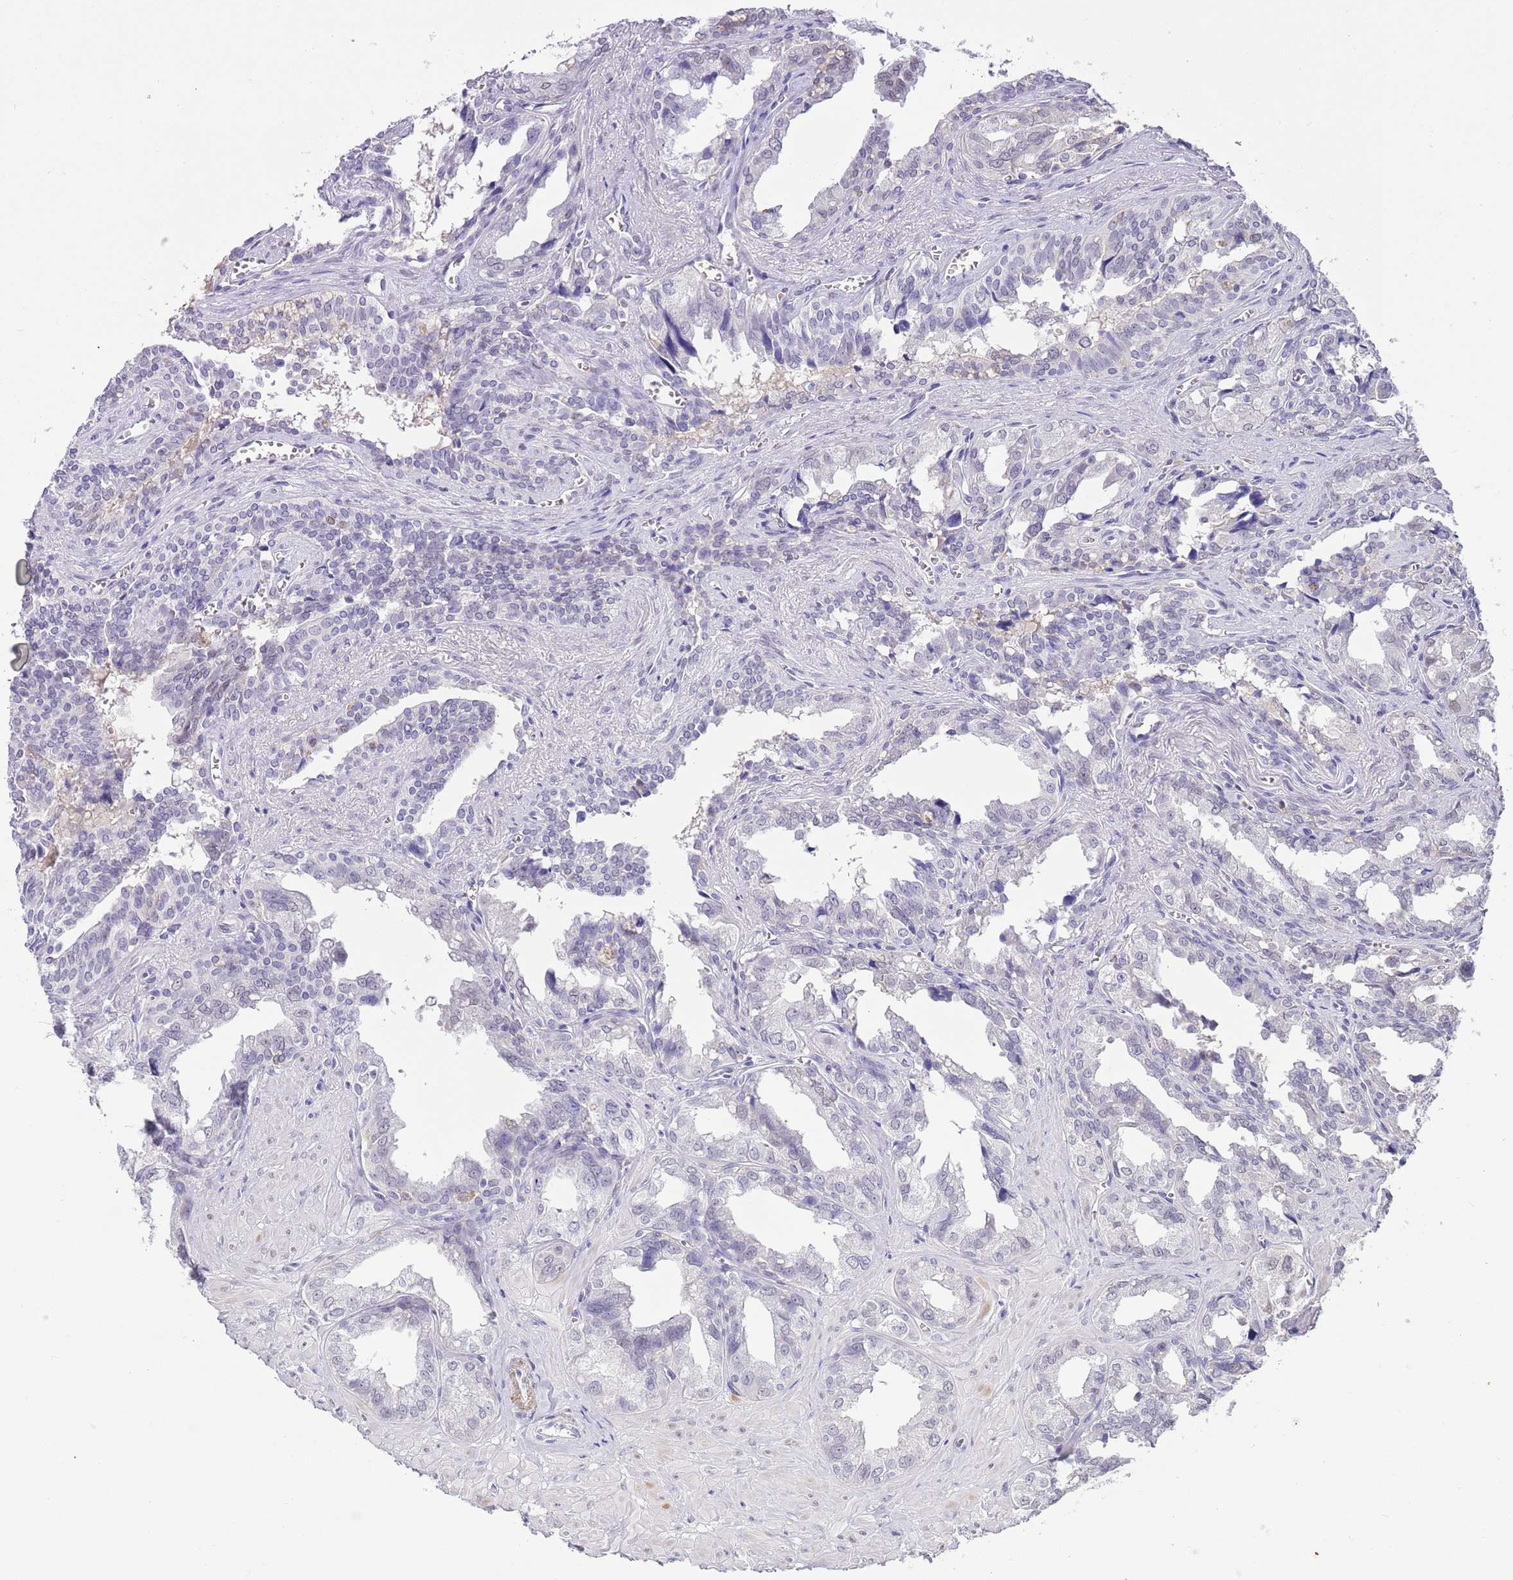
{"staining": {"intensity": "negative", "quantity": "none", "location": "none"}, "tissue": "seminal vesicle", "cell_type": "Glandular cells", "image_type": "normal", "snomed": [{"axis": "morphology", "description": "Normal tissue, NOS"}, {"axis": "topography", "description": "Seminal veicle"}], "caption": "Immunohistochemical staining of unremarkable seminal vesicle reveals no significant staining in glandular cells.", "gene": "PPP1R17", "patient": {"sex": "male", "age": 67}}